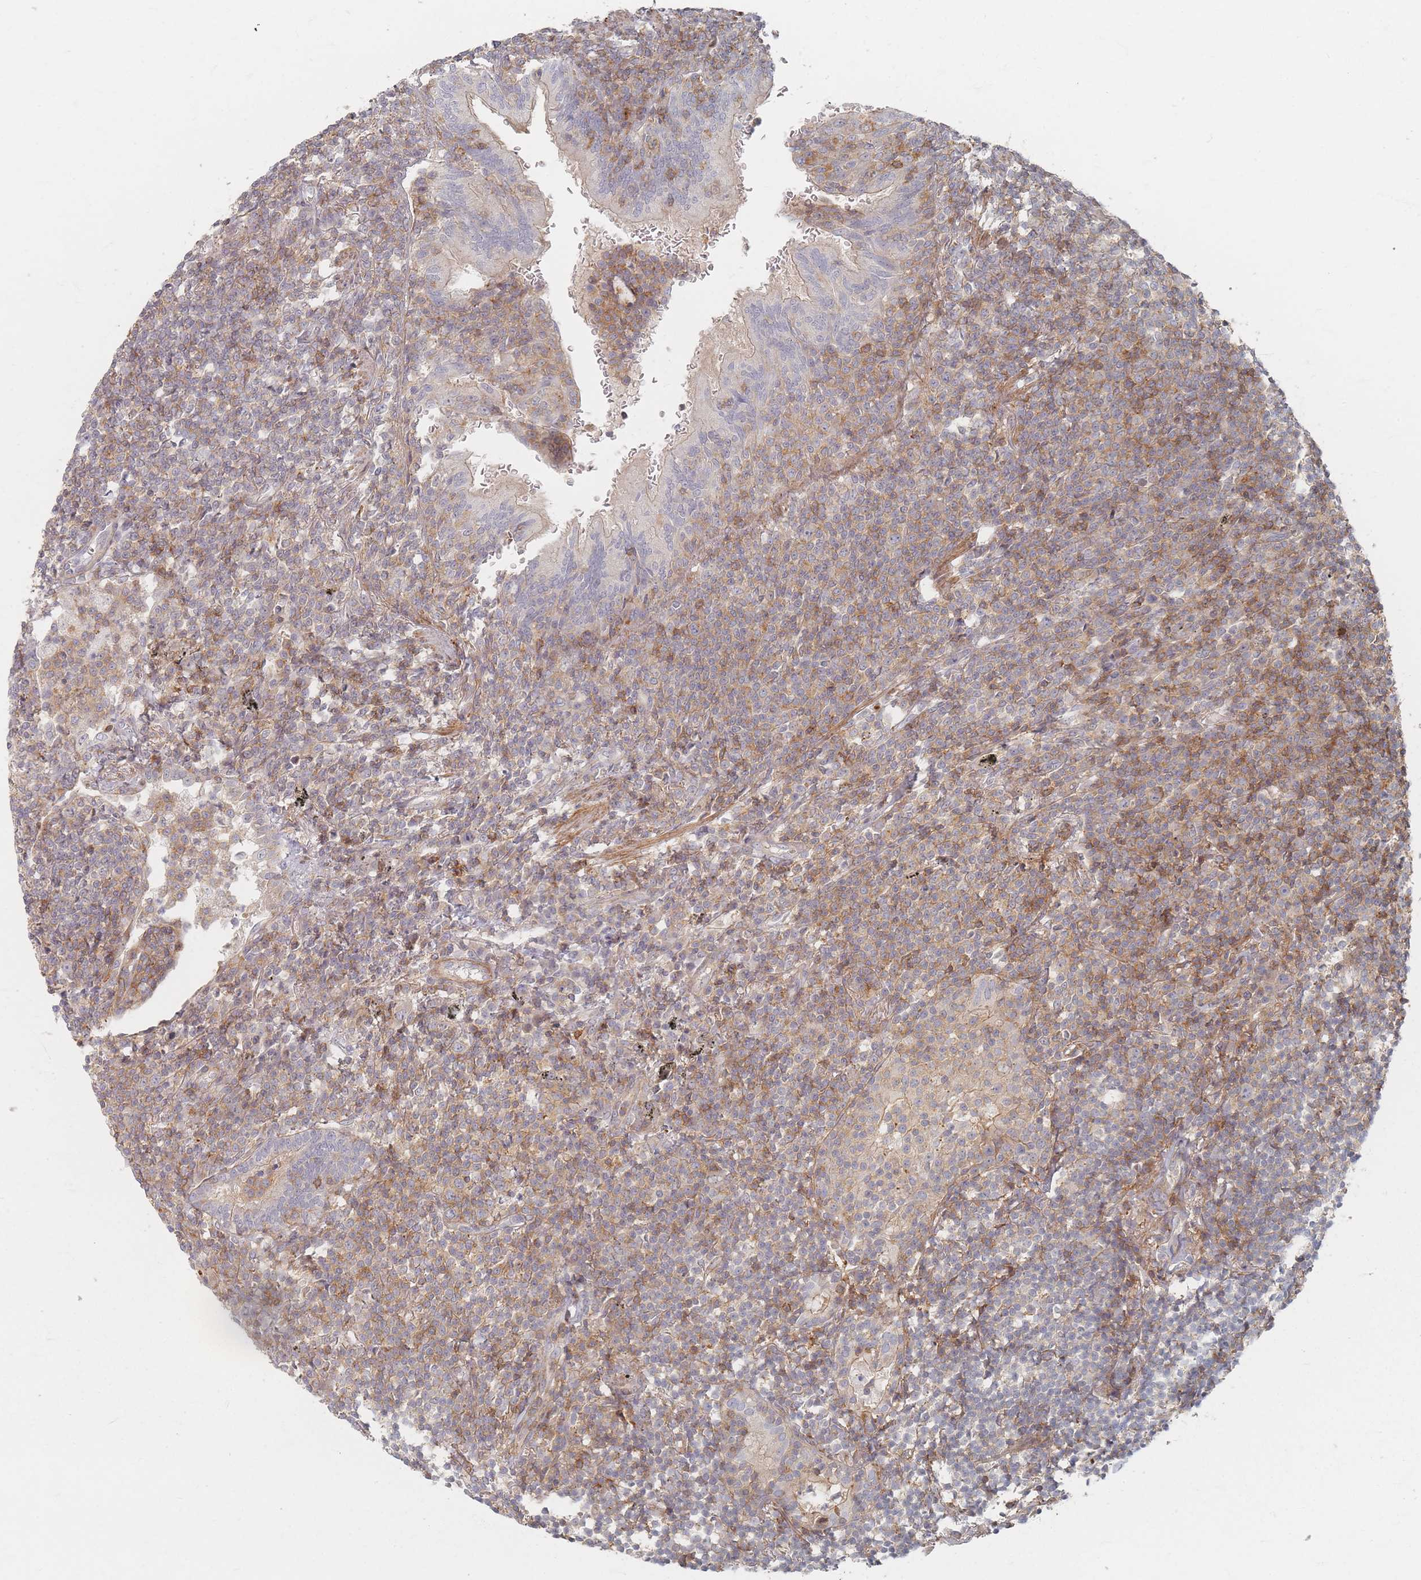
{"staining": {"intensity": "weak", "quantity": "25%-75%", "location": "cytoplasmic/membranous"}, "tissue": "lymphoma", "cell_type": "Tumor cells", "image_type": "cancer", "snomed": [{"axis": "morphology", "description": "Malignant lymphoma, non-Hodgkin's type, Low grade"}, {"axis": "topography", "description": "Lung"}], "caption": "Weak cytoplasmic/membranous protein staining is appreciated in about 25%-75% of tumor cells in low-grade malignant lymphoma, non-Hodgkin's type.", "gene": "ZNF852", "patient": {"sex": "female", "age": 71}}